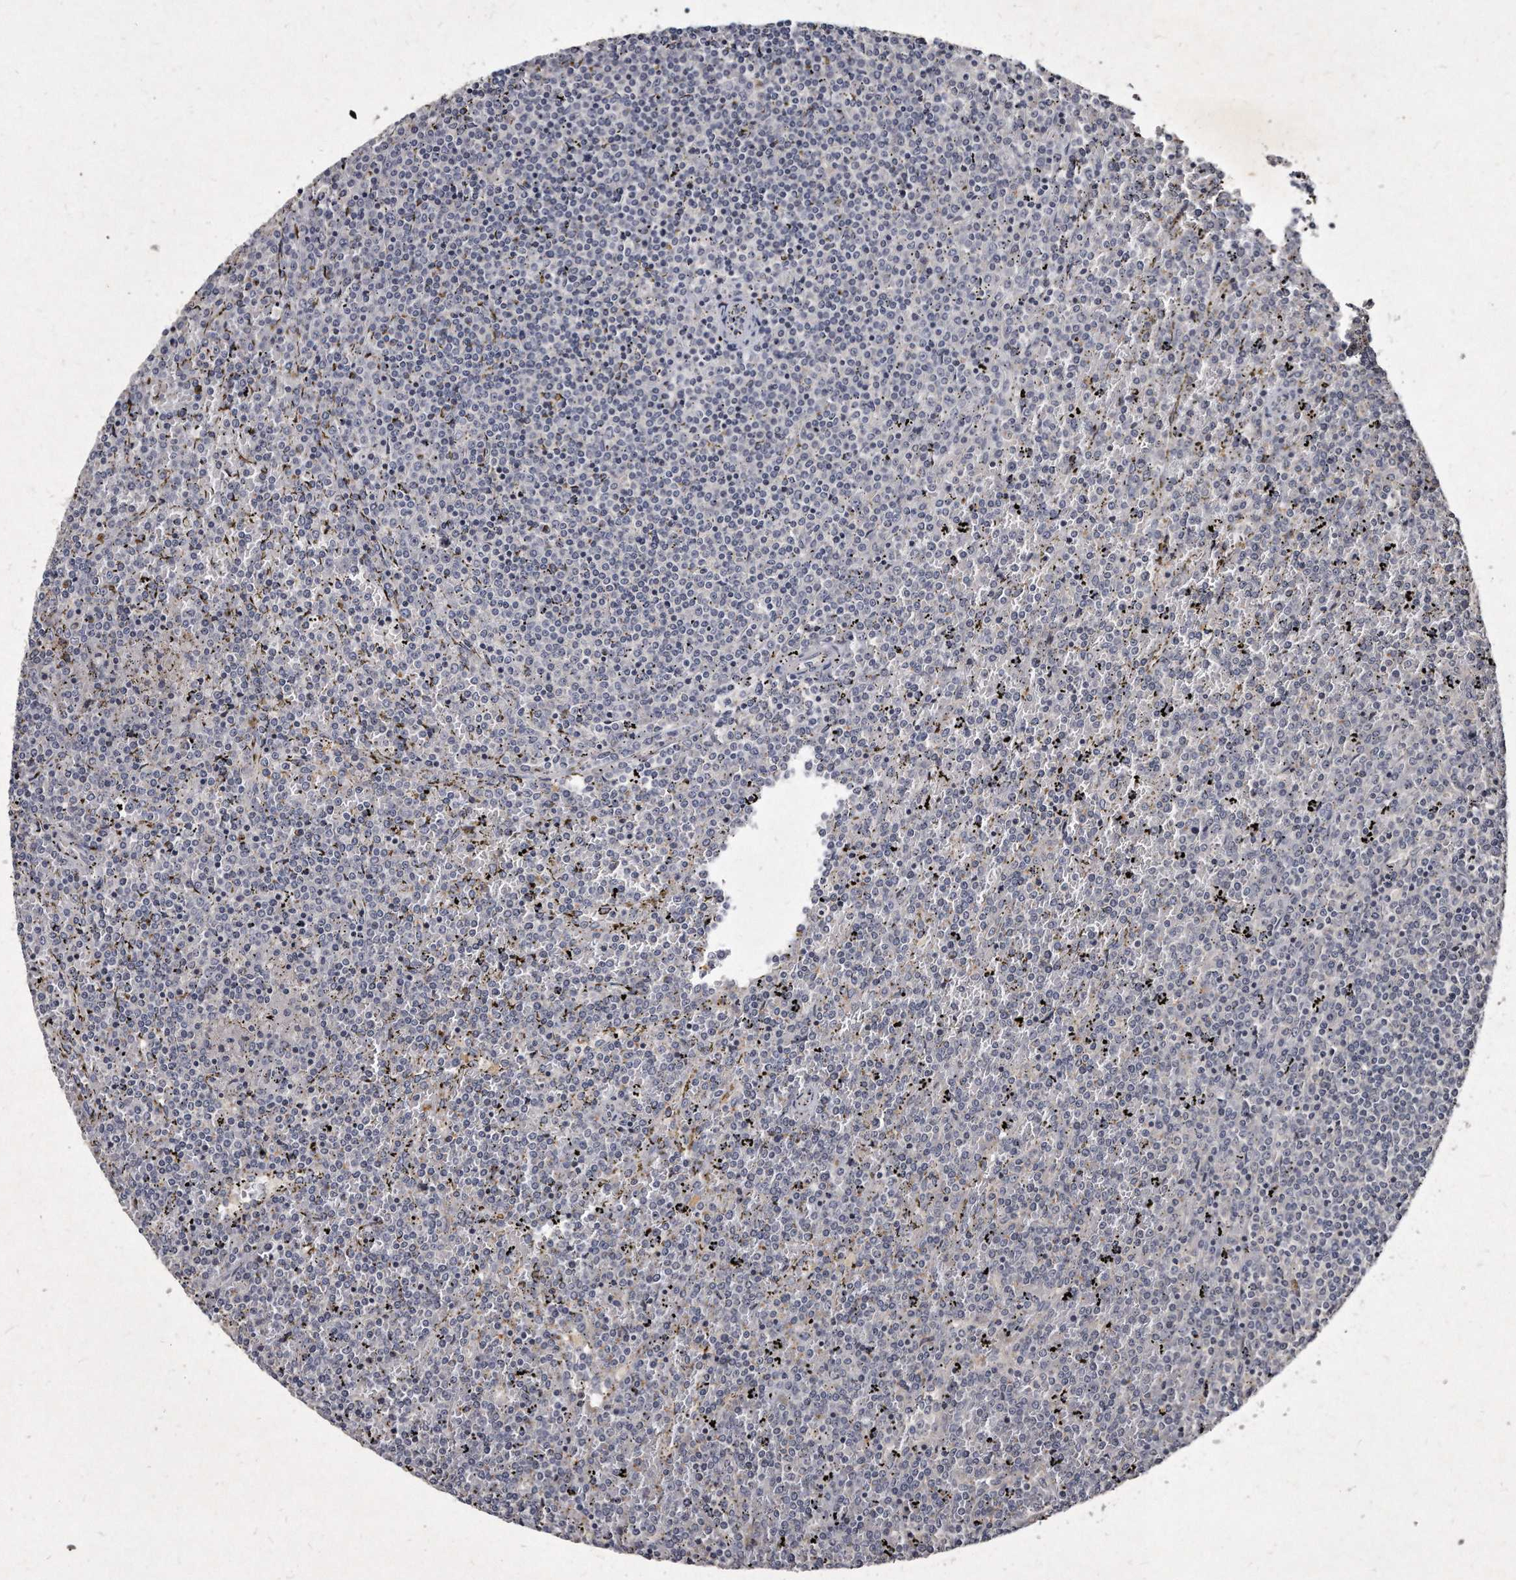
{"staining": {"intensity": "negative", "quantity": "none", "location": "none"}, "tissue": "lymphoma", "cell_type": "Tumor cells", "image_type": "cancer", "snomed": [{"axis": "morphology", "description": "Malignant lymphoma, non-Hodgkin's type, Low grade"}, {"axis": "topography", "description": "Spleen"}], "caption": "This is a image of IHC staining of lymphoma, which shows no expression in tumor cells.", "gene": "KLHDC3", "patient": {"sex": "female", "age": 19}}